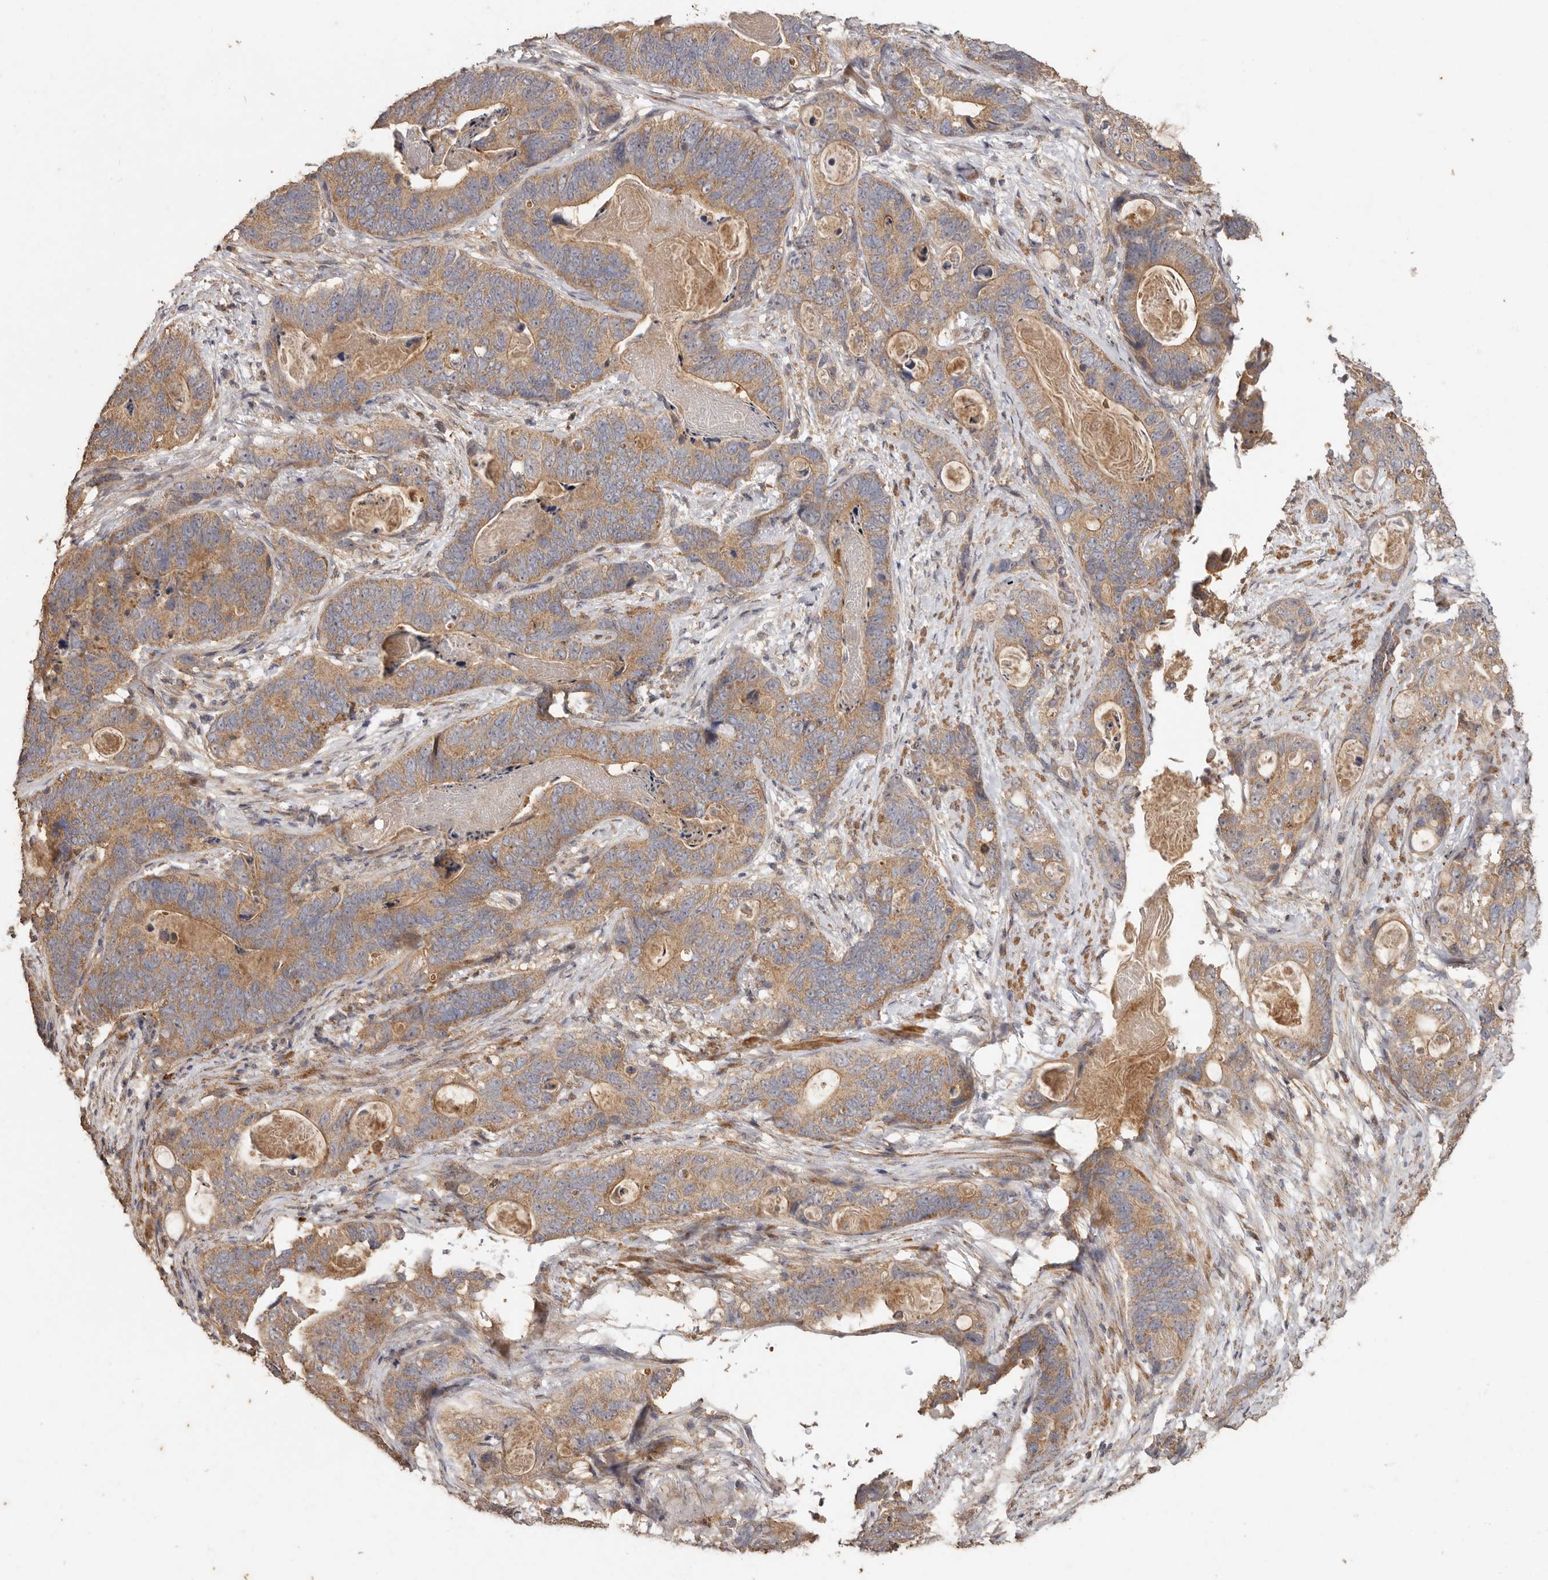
{"staining": {"intensity": "moderate", "quantity": ">75%", "location": "cytoplasmic/membranous"}, "tissue": "stomach cancer", "cell_type": "Tumor cells", "image_type": "cancer", "snomed": [{"axis": "morphology", "description": "Normal tissue, NOS"}, {"axis": "morphology", "description": "Adenocarcinoma, NOS"}, {"axis": "topography", "description": "Stomach"}], "caption": "Immunohistochemistry image of human adenocarcinoma (stomach) stained for a protein (brown), which shows medium levels of moderate cytoplasmic/membranous staining in approximately >75% of tumor cells.", "gene": "RWDD1", "patient": {"sex": "female", "age": 89}}